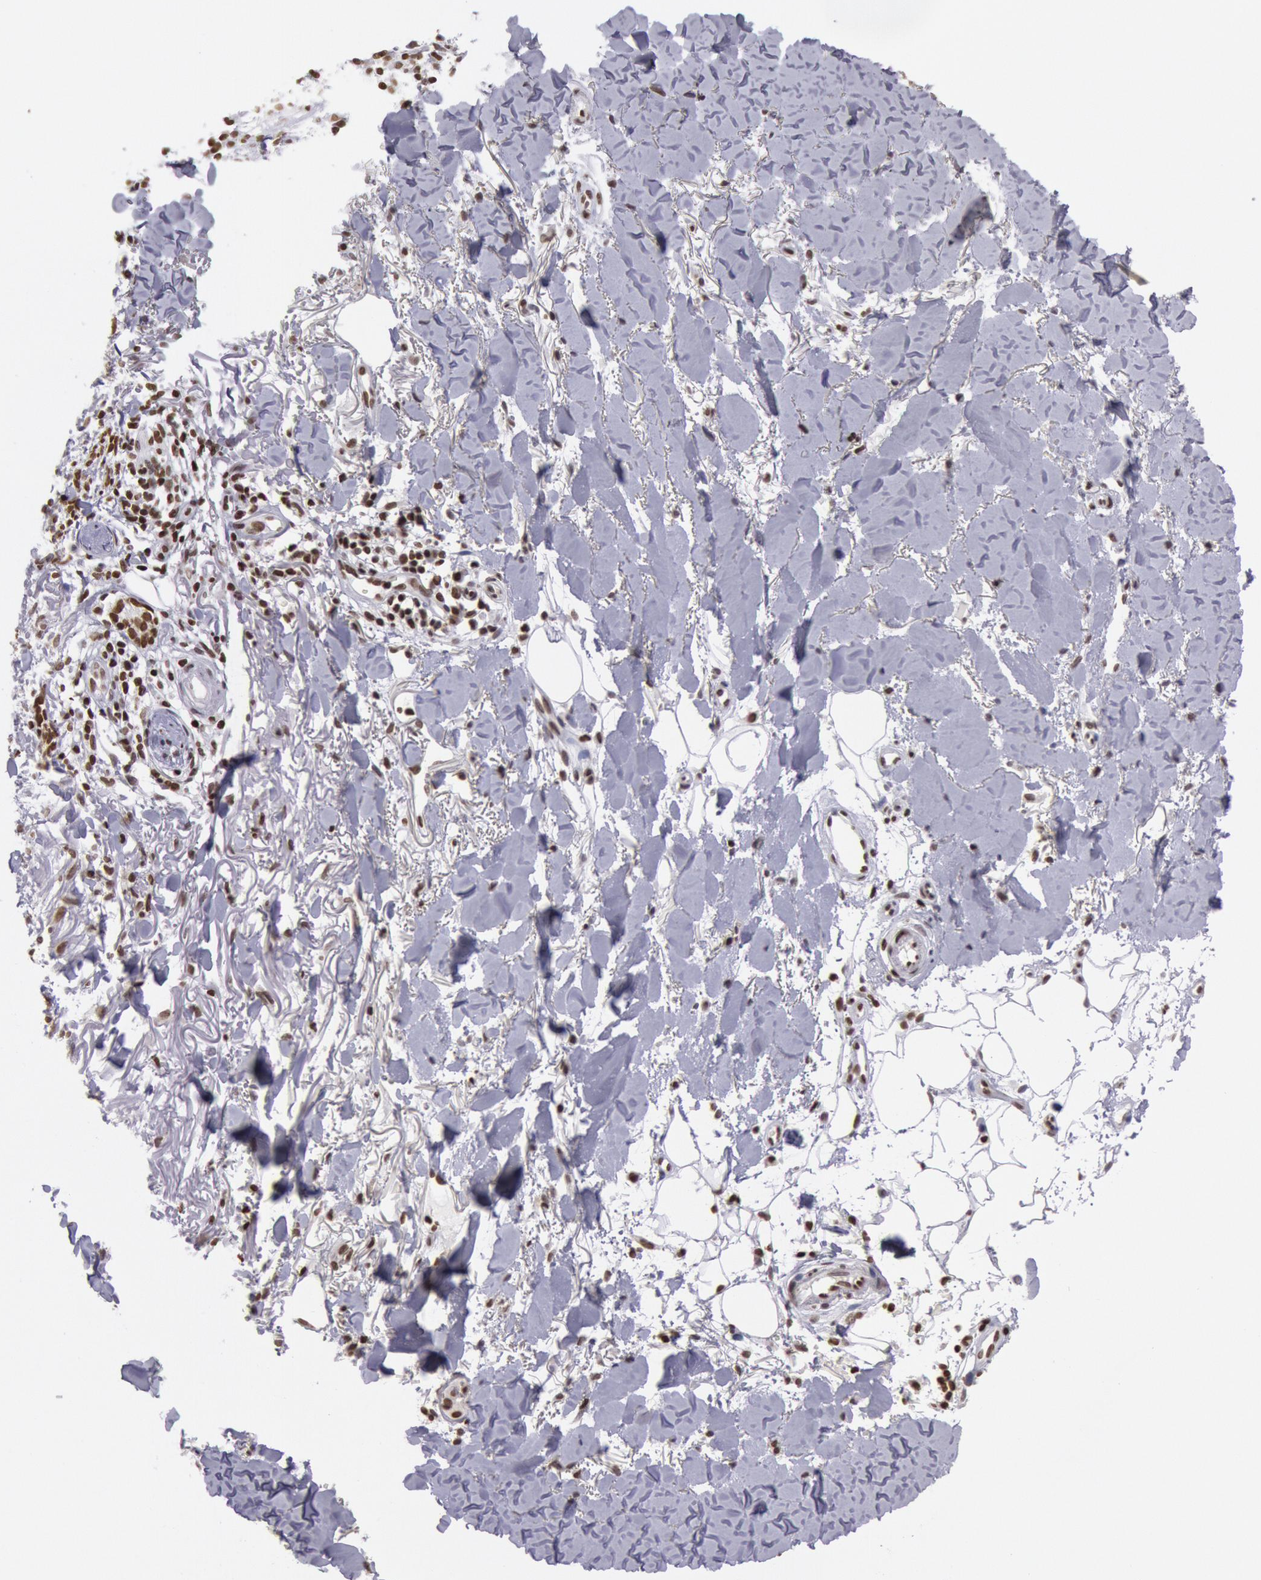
{"staining": {"intensity": "strong", "quantity": ">75%", "location": "nuclear"}, "tissue": "skin cancer", "cell_type": "Tumor cells", "image_type": "cancer", "snomed": [{"axis": "morphology", "description": "Basal cell carcinoma"}, {"axis": "topography", "description": "Skin"}], "caption": "A histopathology image of human skin cancer stained for a protein demonstrates strong nuclear brown staining in tumor cells. The staining was performed using DAB (3,3'-diaminobenzidine), with brown indicating positive protein expression. Nuclei are stained blue with hematoxylin.", "gene": "NKAP", "patient": {"sex": "female", "age": 81}}